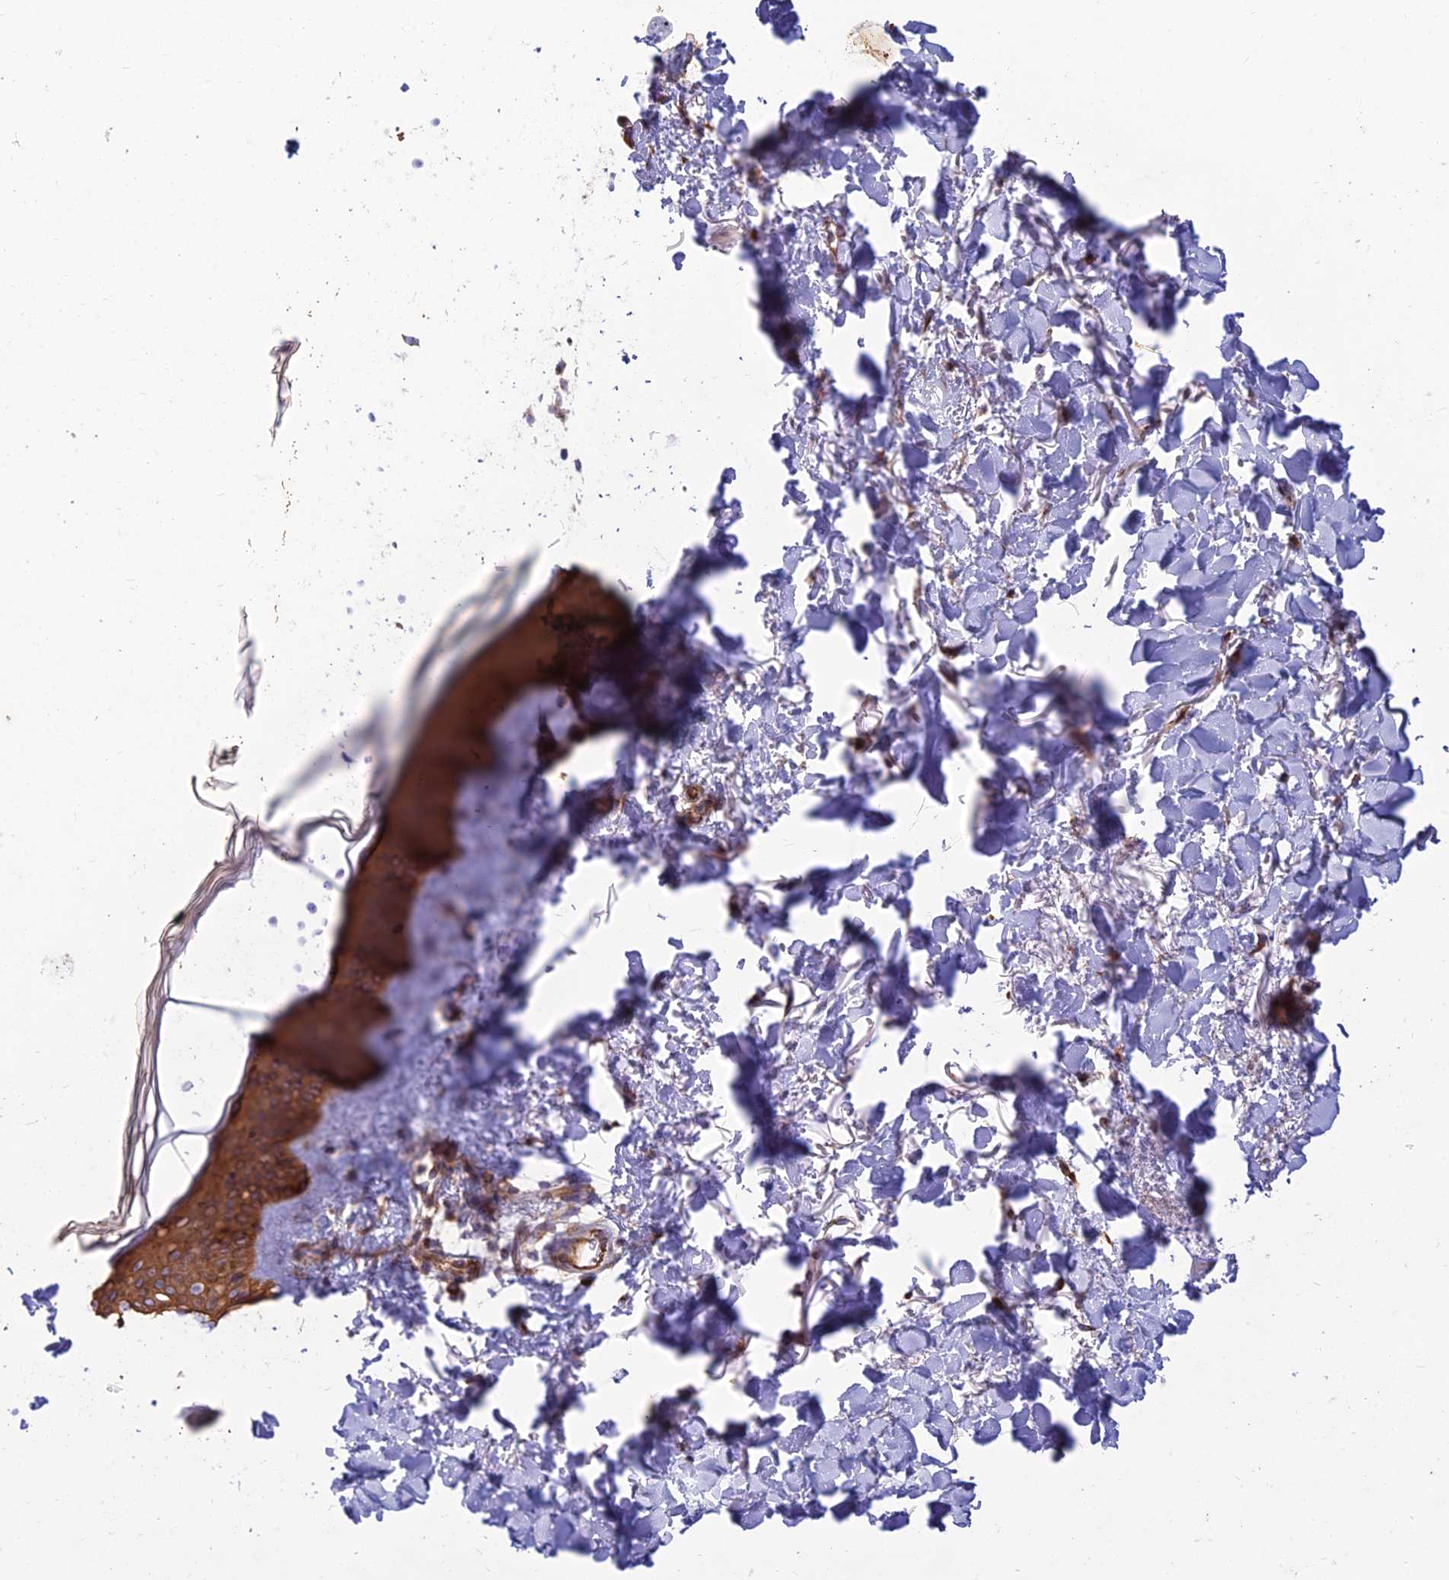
{"staining": {"intensity": "weak", "quantity": "25%-75%", "location": "cytoplasmic/membranous"}, "tissue": "skin", "cell_type": "Fibroblasts", "image_type": "normal", "snomed": [{"axis": "morphology", "description": "Normal tissue, NOS"}, {"axis": "topography", "description": "Skin"}], "caption": "Immunohistochemical staining of normal skin shows weak cytoplasmic/membranous protein positivity in approximately 25%-75% of fibroblasts.", "gene": "RPL17", "patient": {"sex": "female", "age": 58}}